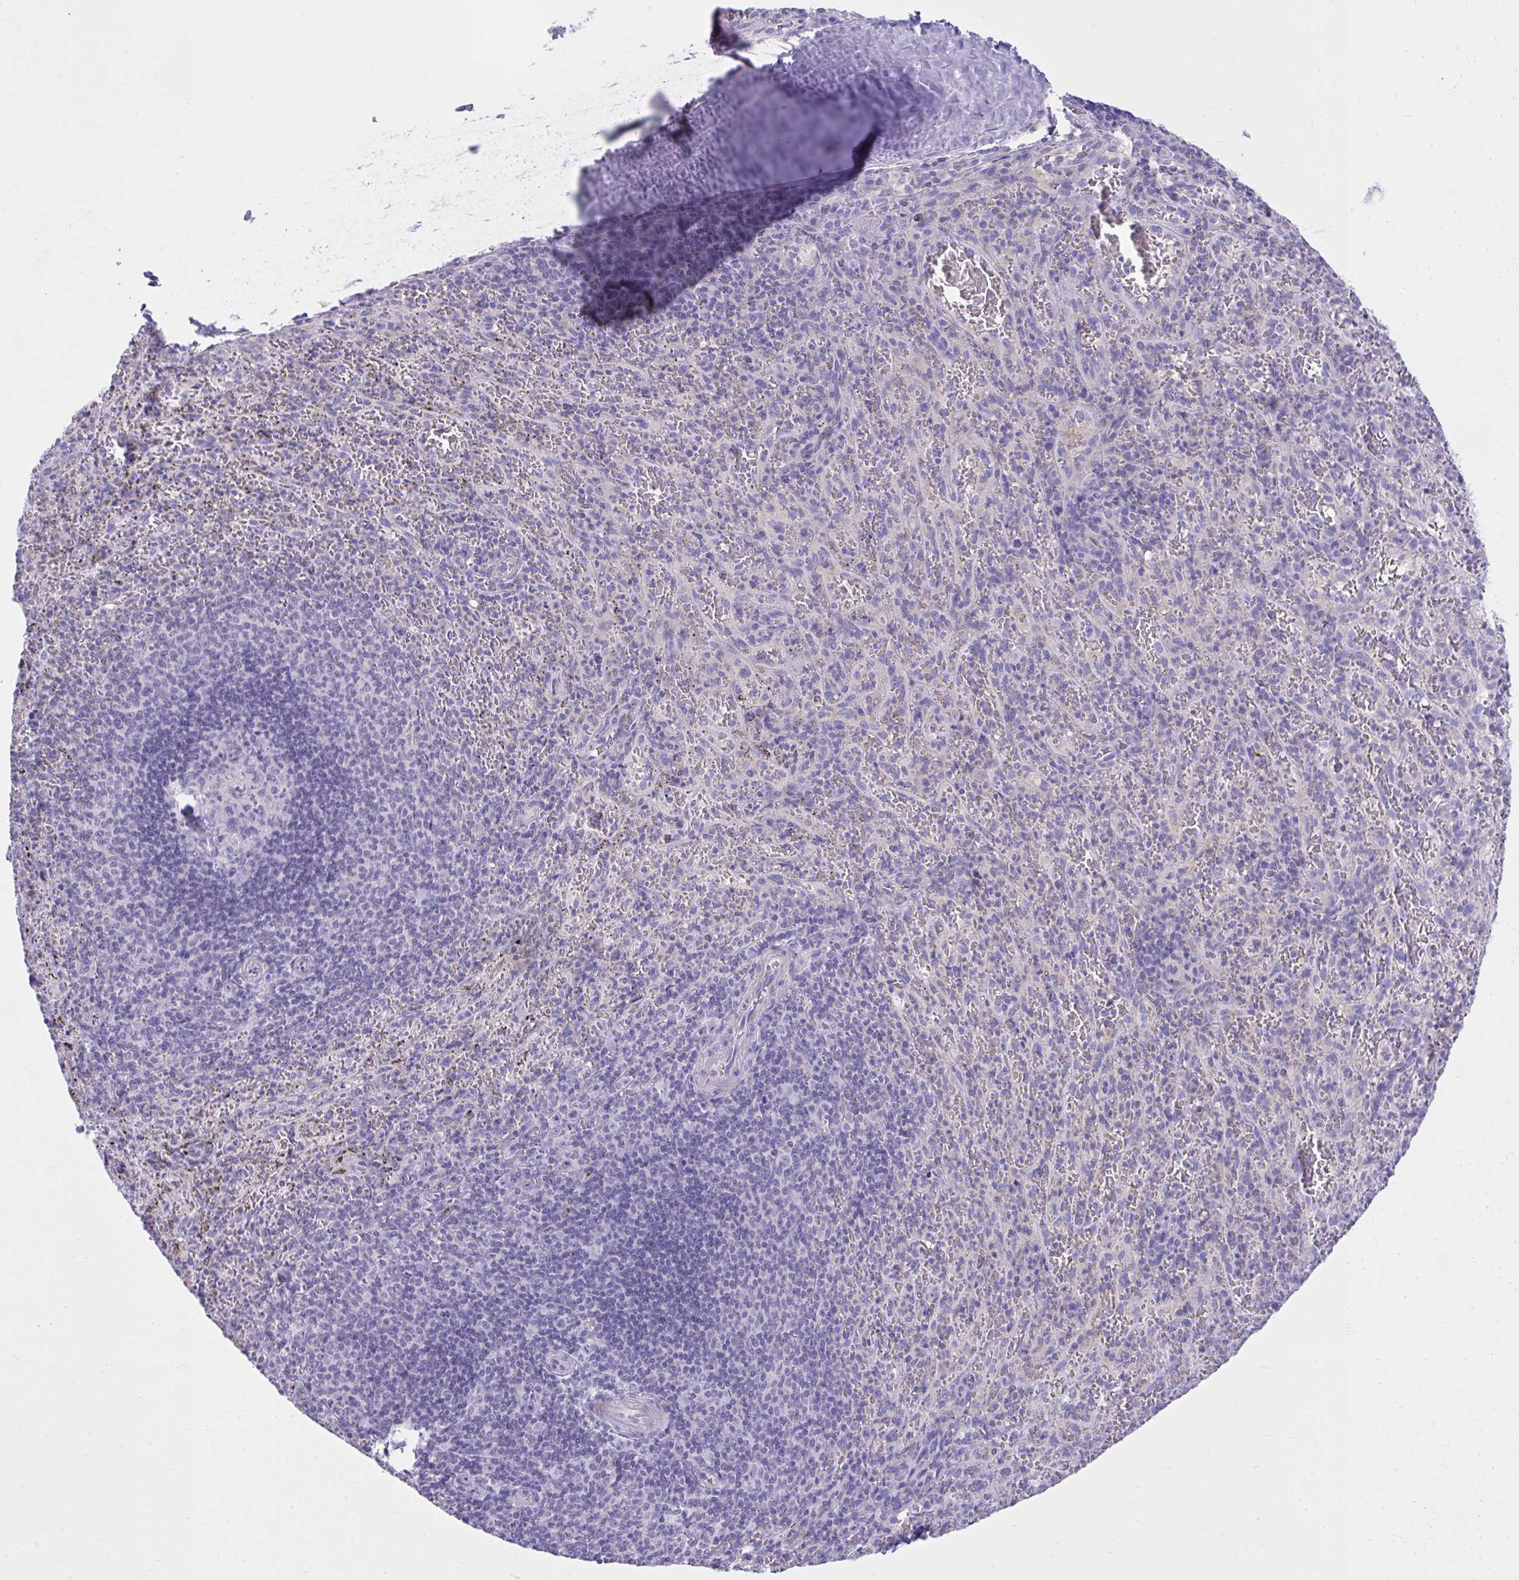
{"staining": {"intensity": "negative", "quantity": "none", "location": "none"}, "tissue": "spleen", "cell_type": "Cells in red pulp", "image_type": "normal", "snomed": [{"axis": "morphology", "description": "Normal tissue, NOS"}, {"axis": "topography", "description": "Spleen"}], "caption": "IHC histopathology image of benign spleen: human spleen stained with DAB (3,3'-diaminobenzidine) exhibits no significant protein expression in cells in red pulp.", "gene": "PLEKHH1", "patient": {"sex": "male", "age": 57}}